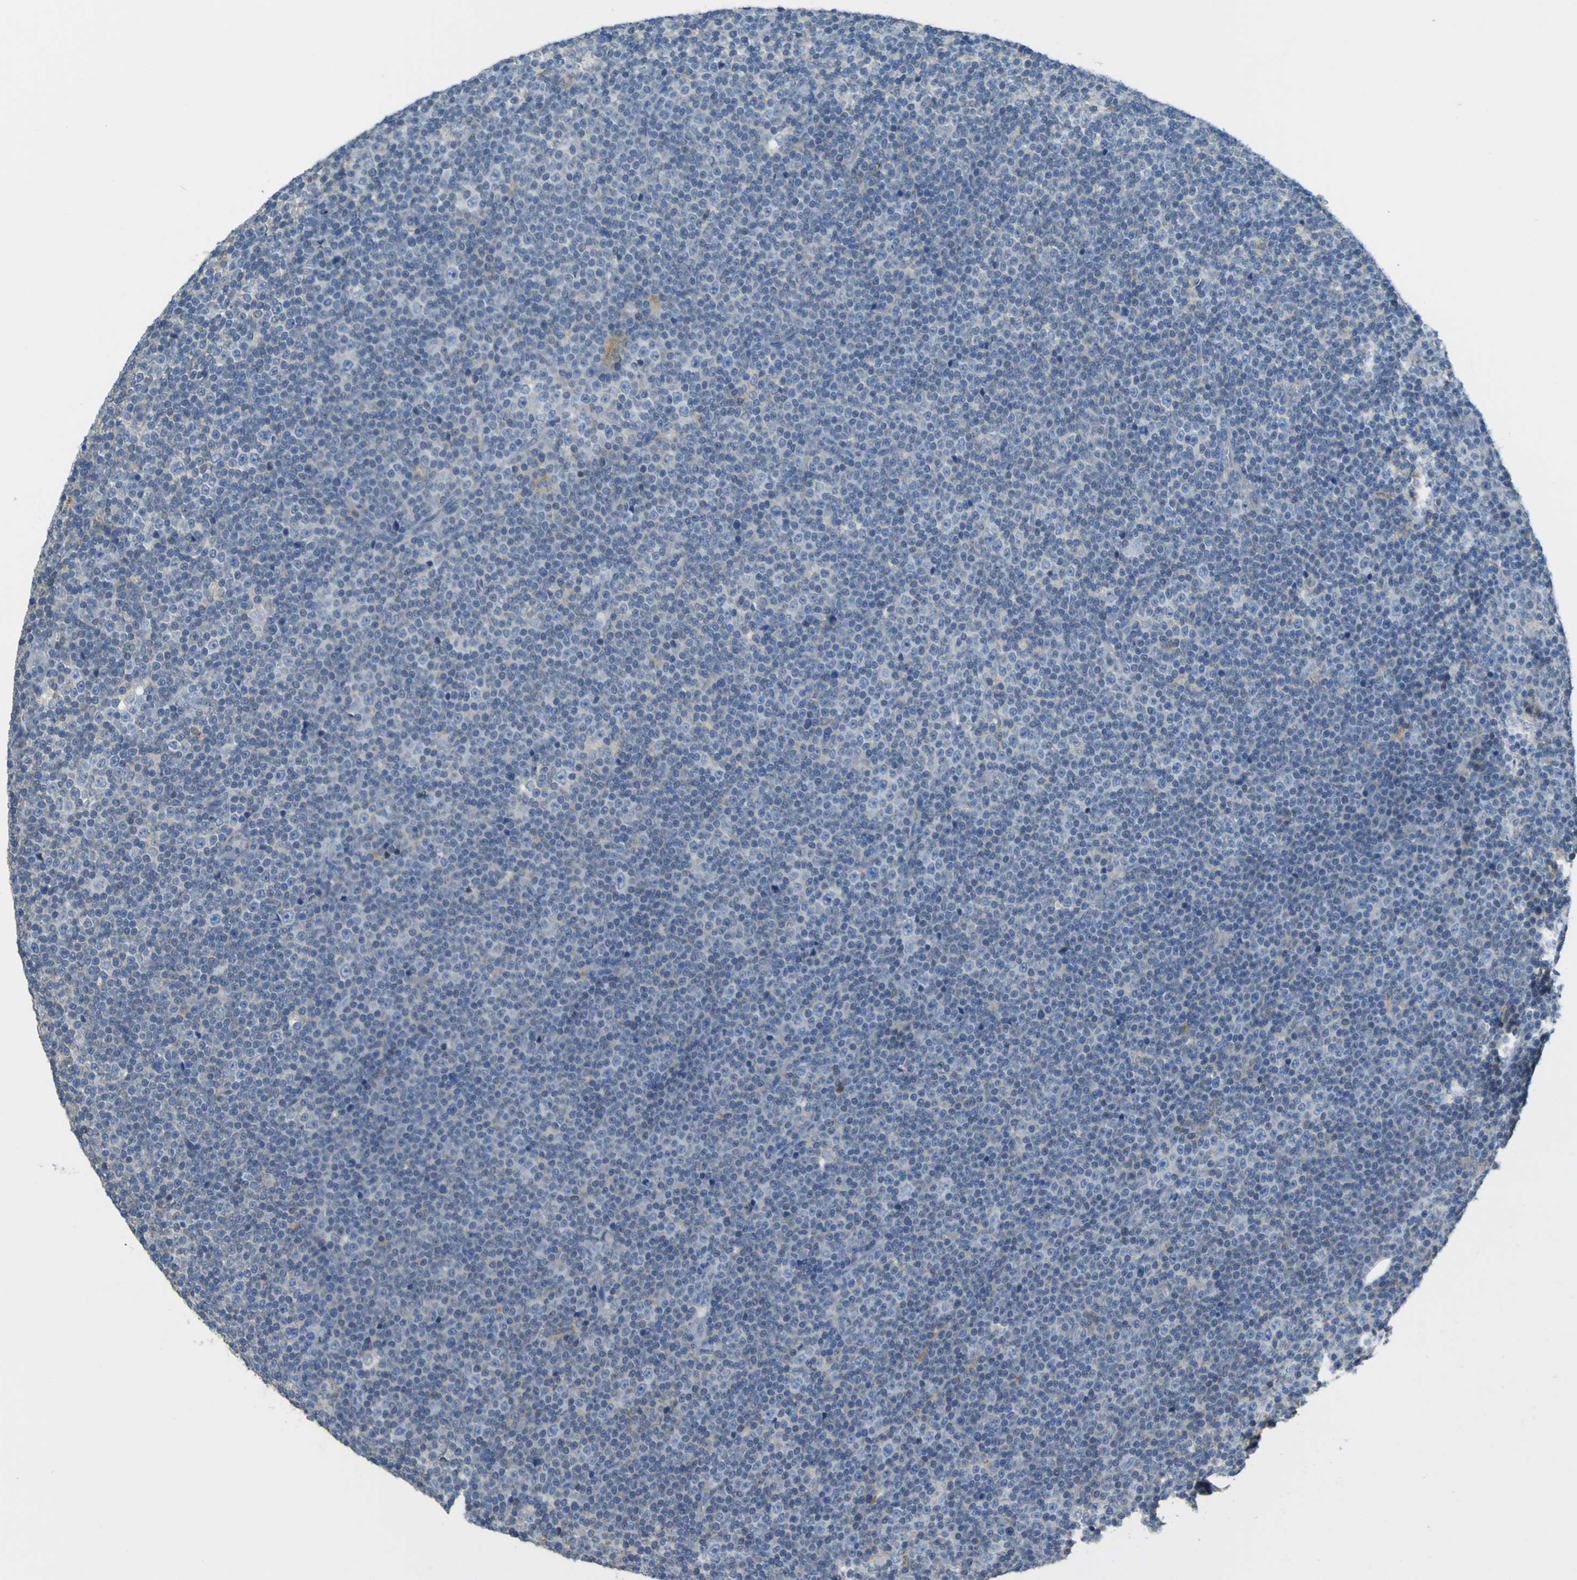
{"staining": {"intensity": "negative", "quantity": "none", "location": "none"}, "tissue": "lymphoma", "cell_type": "Tumor cells", "image_type": "cancer", "snomed": [{"axis": "morphology", "description": "Malignant lymphoma, non-Hodgkin's type, Low grade"}, {"axis": "topography", "description": "Lymph node"}], "caption": "Immunohistochemistry (IHC) micrograph of neoplastic tissue: malignant lymphoma, non-Hodgkin's type (low-grade) stained with DAB shows no significant protein positivity in tumor cells.", "gene": "OGN", "patient": {"sex": "female", "age": 67}}